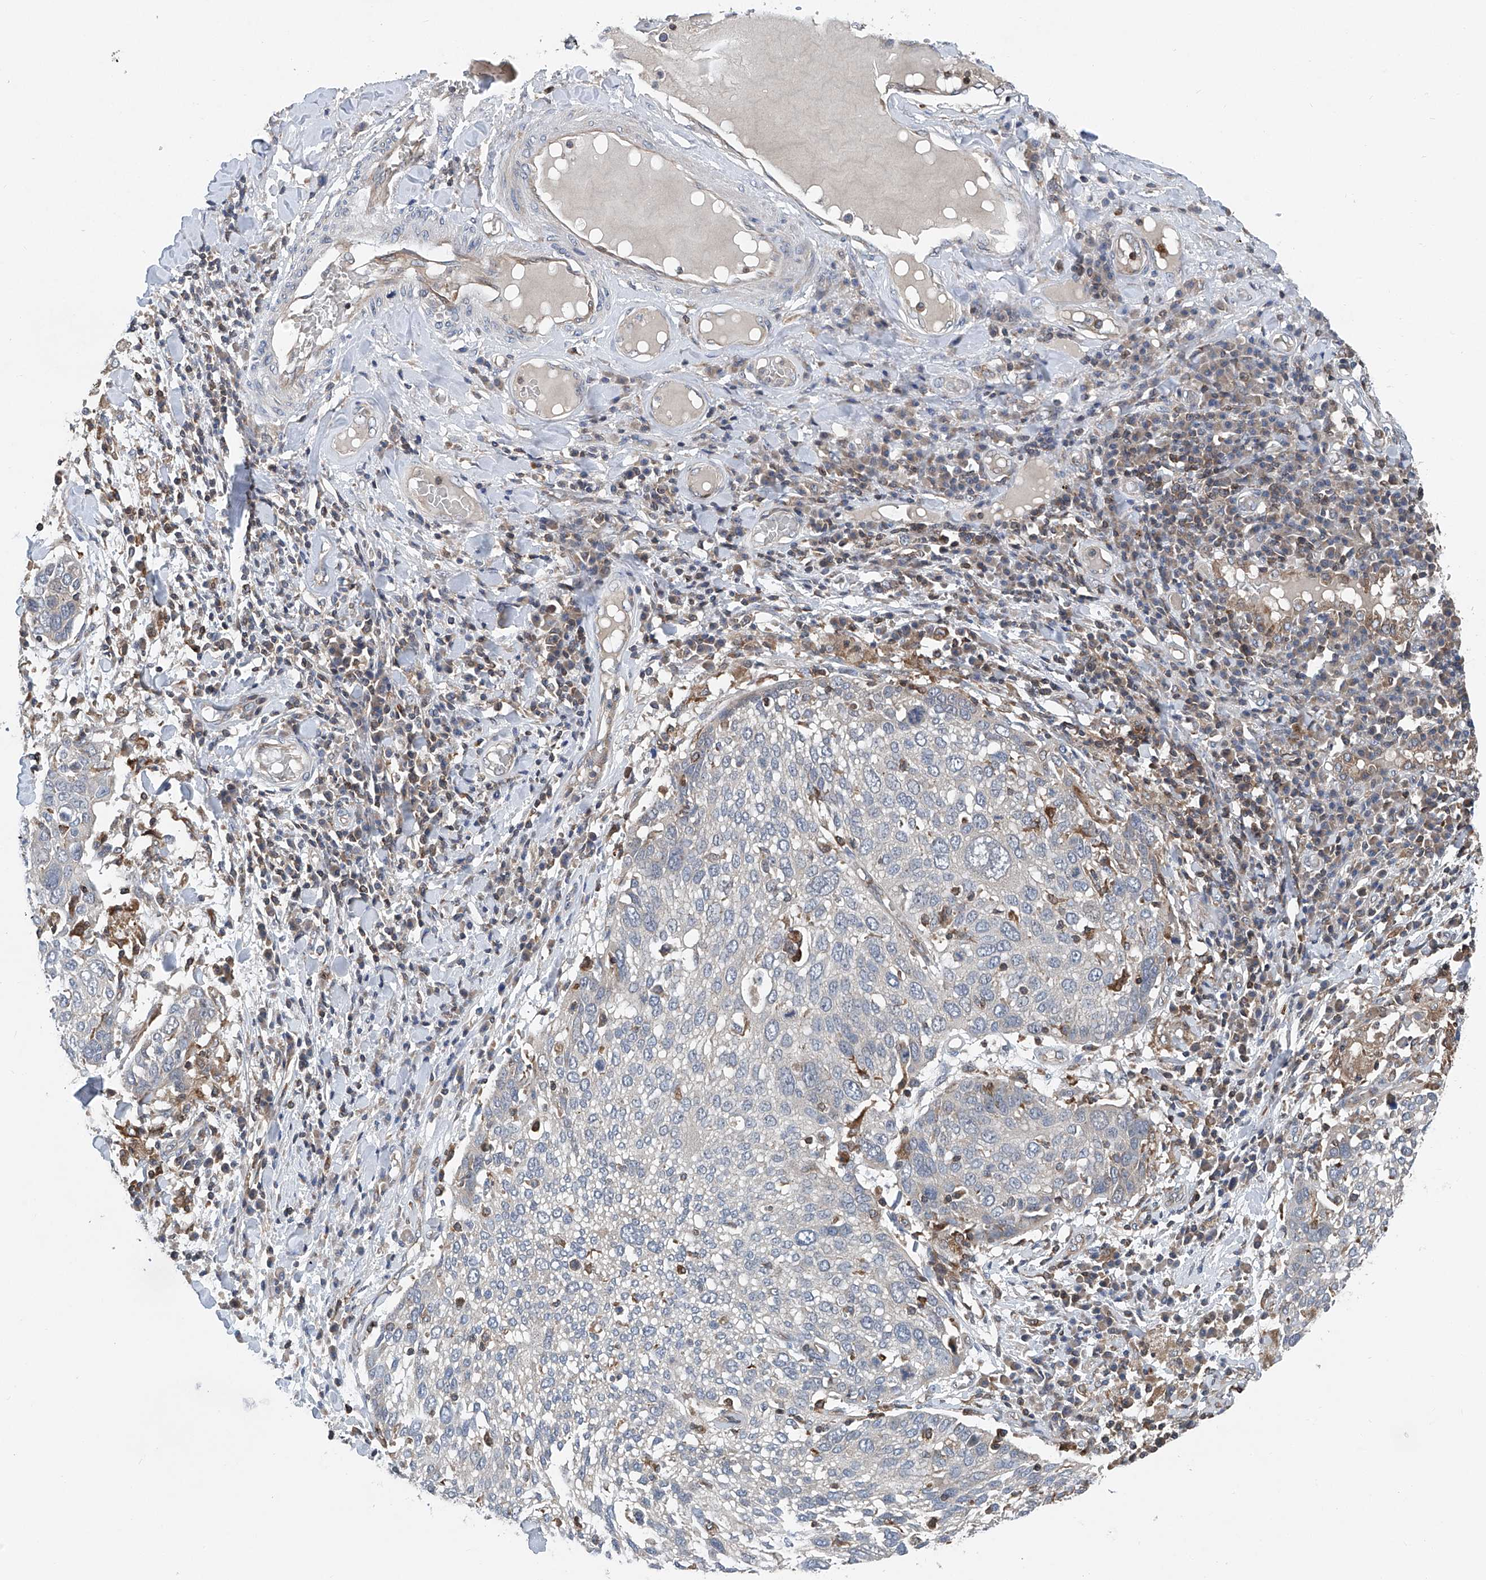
{"staining": {"intensity": "negative", "quantity": "none", "location": "none"}, "tissue": "lung cancer", "cell_type": "Tumor cells", "image_type": "cancer", "snomed": [{"axis": "morphology", "description": "Squamous cell carcinoma, NOS"}, {"axis": "topography", "description": "Lung"}], "caption": "This is an IHC photomicrograph of lung squamous cell carcinoma. There is no positivity in tumor cells.", "gene": "TRIM38", "patient": {"sex": "male", "age": 65}}